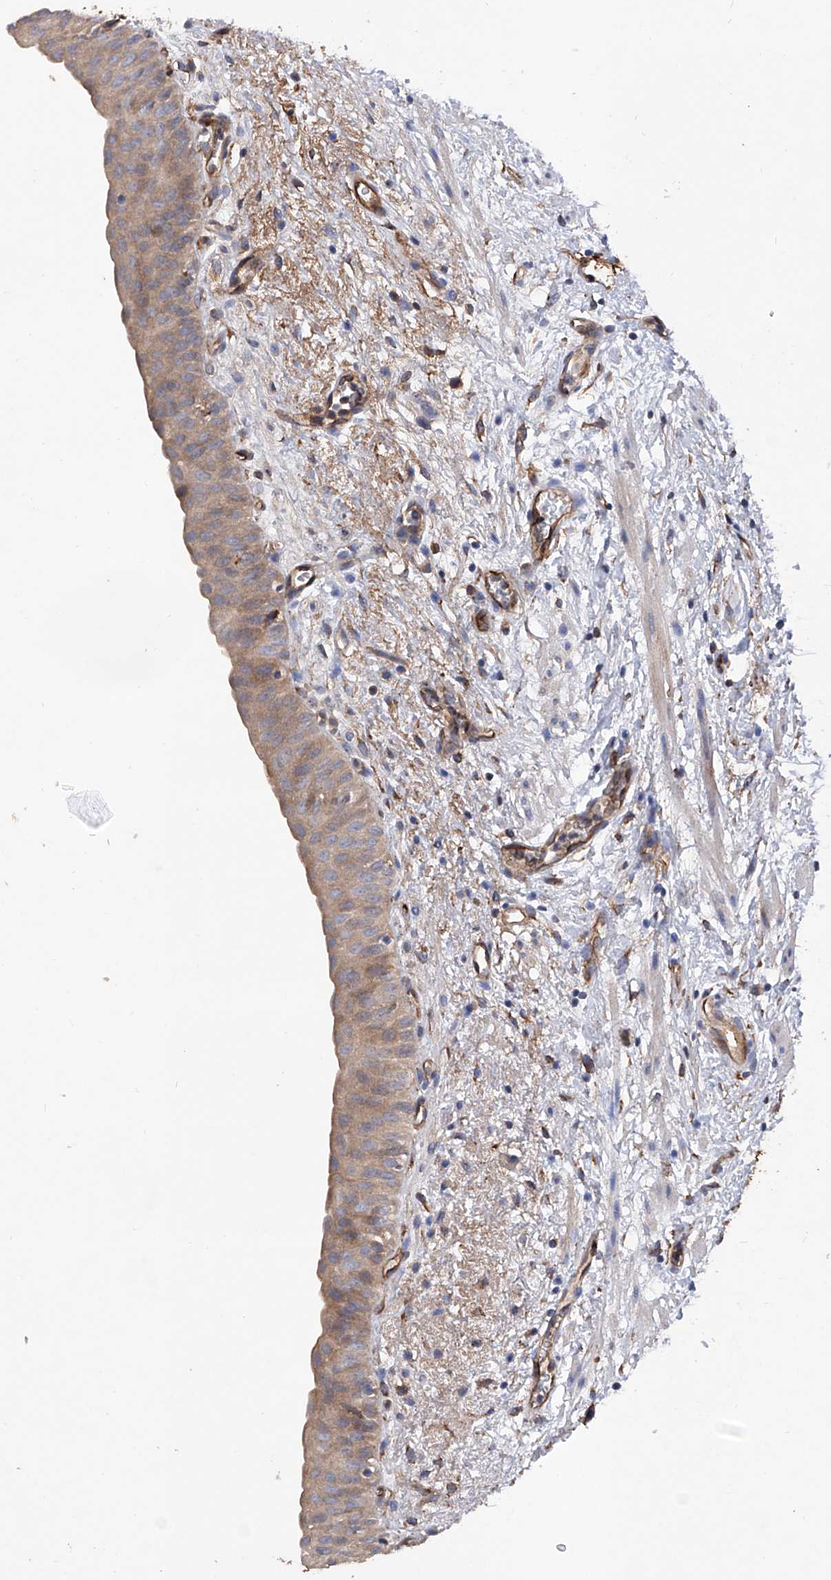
{"staining": {"intensity": "moderate", "quantity": ">75%", "location": "cytoplasmic/membranous"}, "tissue": "urinary bladder", "cell_type": "Urothelial cells", "image_type": "normal", "snomed": [{"axis": "morphology", "description": "Normal tissue, NOS"}, {"axis": "topography", "description": "Urinary bladder"}], "caption": "This photomicrograph demonstrates immunohistochemistry staining of normal human urinary bladder, with medium moderate cytoplasmic/membranous positivity in approximately >75% of urothelial cells.", "gene": "INPP5B", "patient": {"sex": "male", "age": 51}}